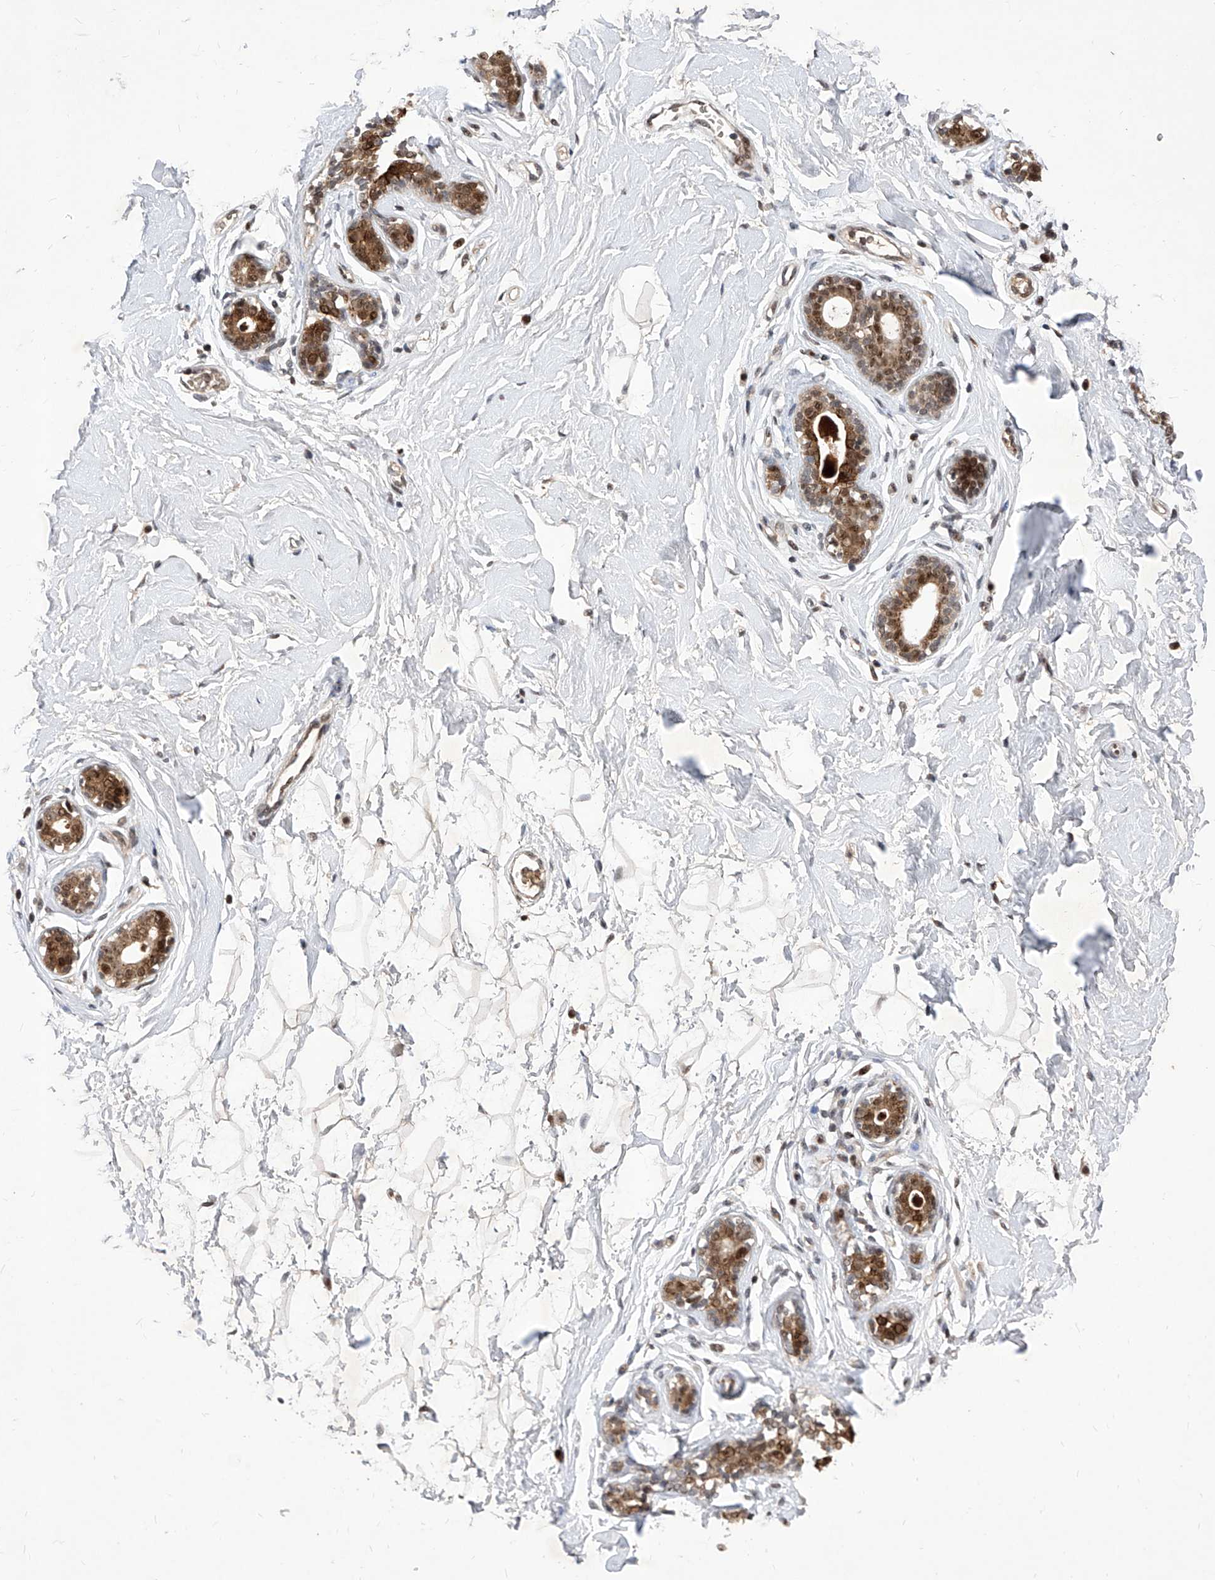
{"staining": {"intensity": "moderate", "quantity": "25%-75%", "location": "cytoplasmic/membranous,nuclear"}, "tissue": "breast", "cell_type": "Adipocytes", "image_type": "normal", "snomed": [{"axis": "morphology", "description": "Normal tissue, NOS"}, {"axis": "morphology", "description": "Adenoma, NOS"}, {"axis": "topography", "description": "Breast"}], "caption": "This photomicrograph displays immunohistochemistry staining of benign breast, with medium moderate cytoplasmic/membranous,nuclear positivity in about 25%-75% of adipocytes.", "gene": "LGR4", "patient": {"sex": "female", "age": 23}}